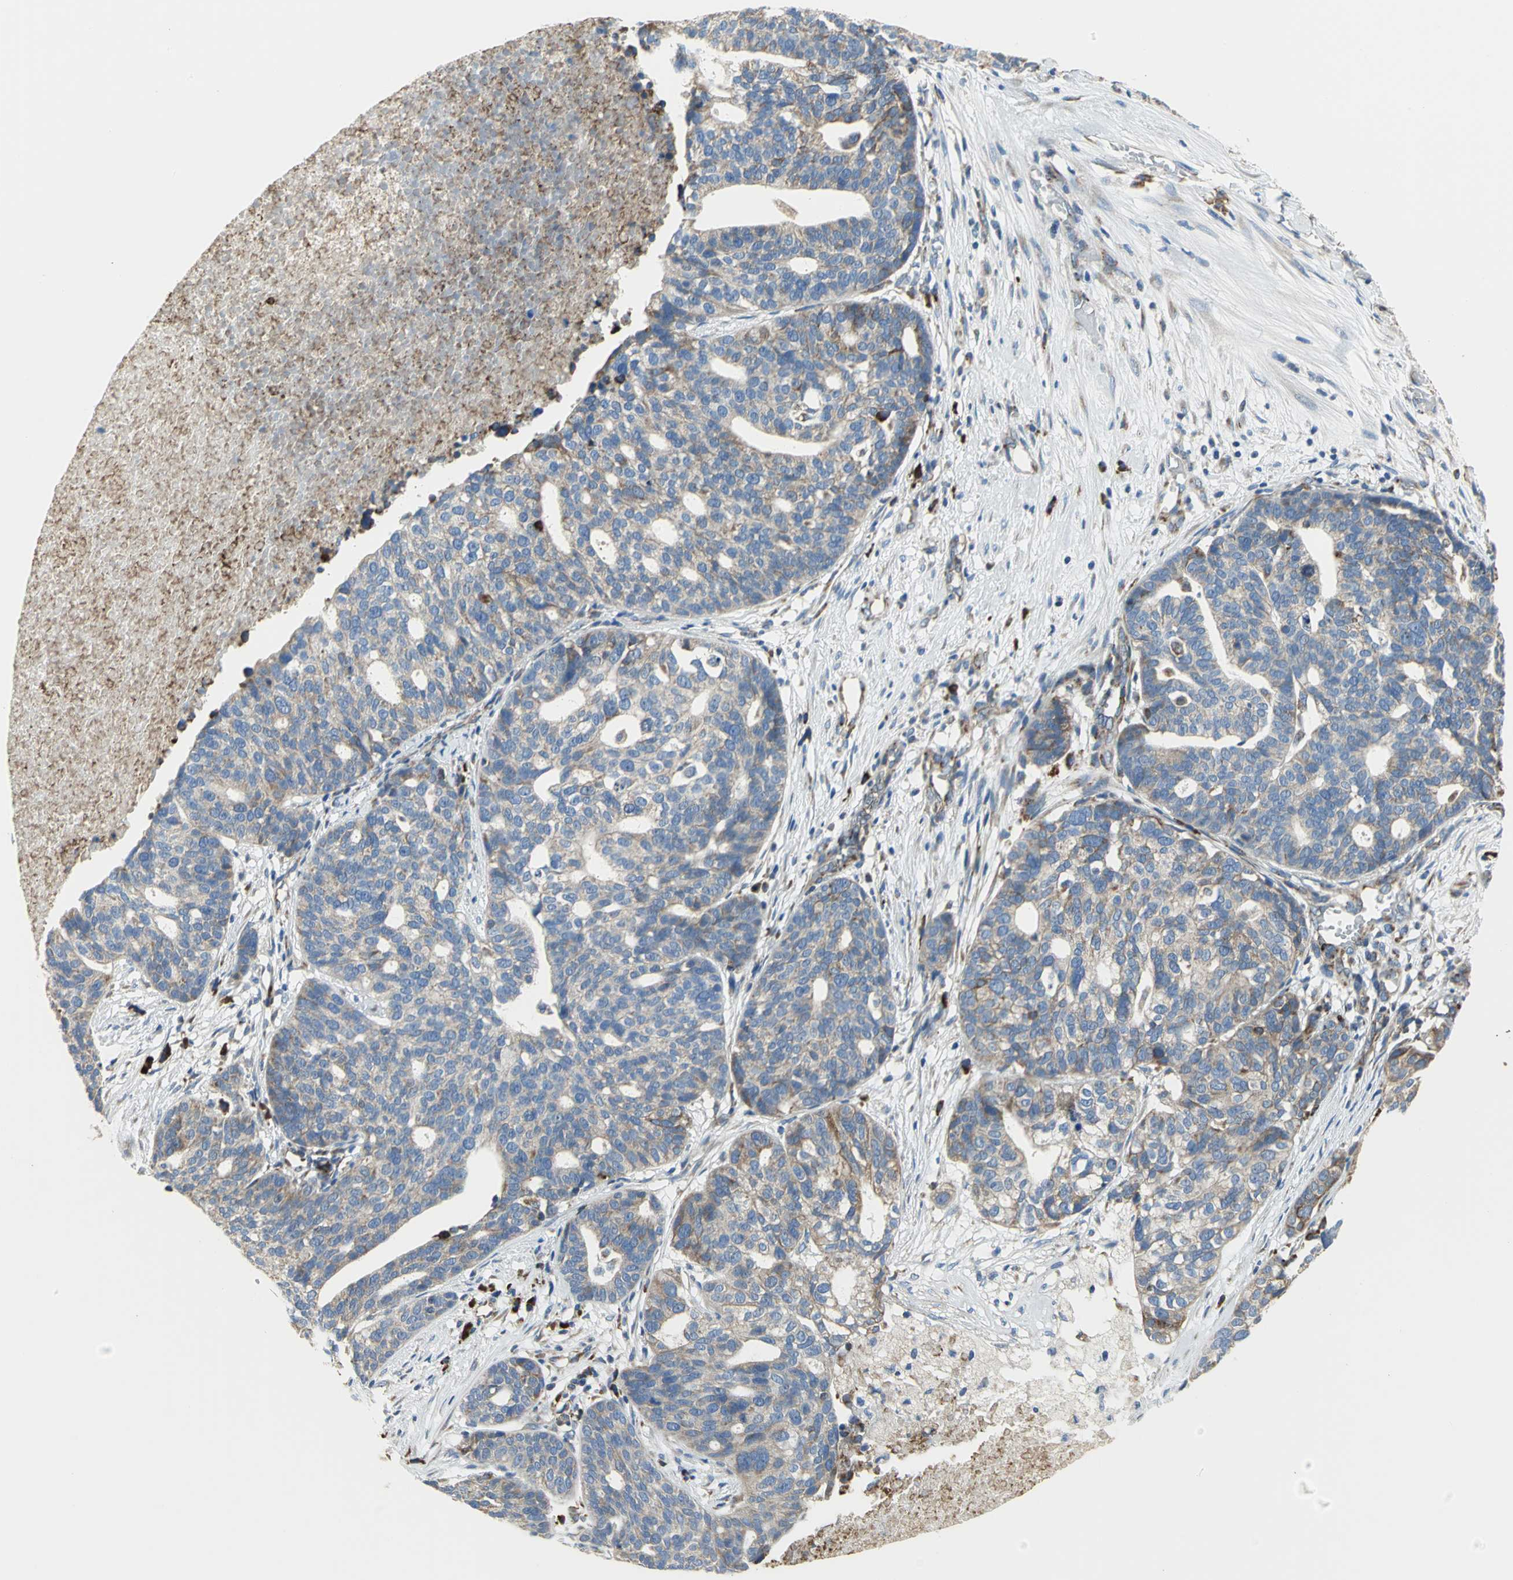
{"staining": {"intensity": "moderate", "quantity": ">75%", "location": "cytoplasmic/membranous"}, "tissue": "ovarian cancer", "cell_type": "Tumor cells", "image_type": "cancer", "snomed": [{"axis": "morphology", "description": "Cystadenocarcinoma, serous, NOS"}, {"axis": "topography", "description": "Ovary"}], "caption": "Approximately >75% of tumor cells in serous cystadenocarcinoma (ovarian) display moderate cytoplasmic/membranous protein expression as visualized by brown immunohistochemical staining.", "gene": "TULP4", "patient": {"sex": "female", "age": 59}}